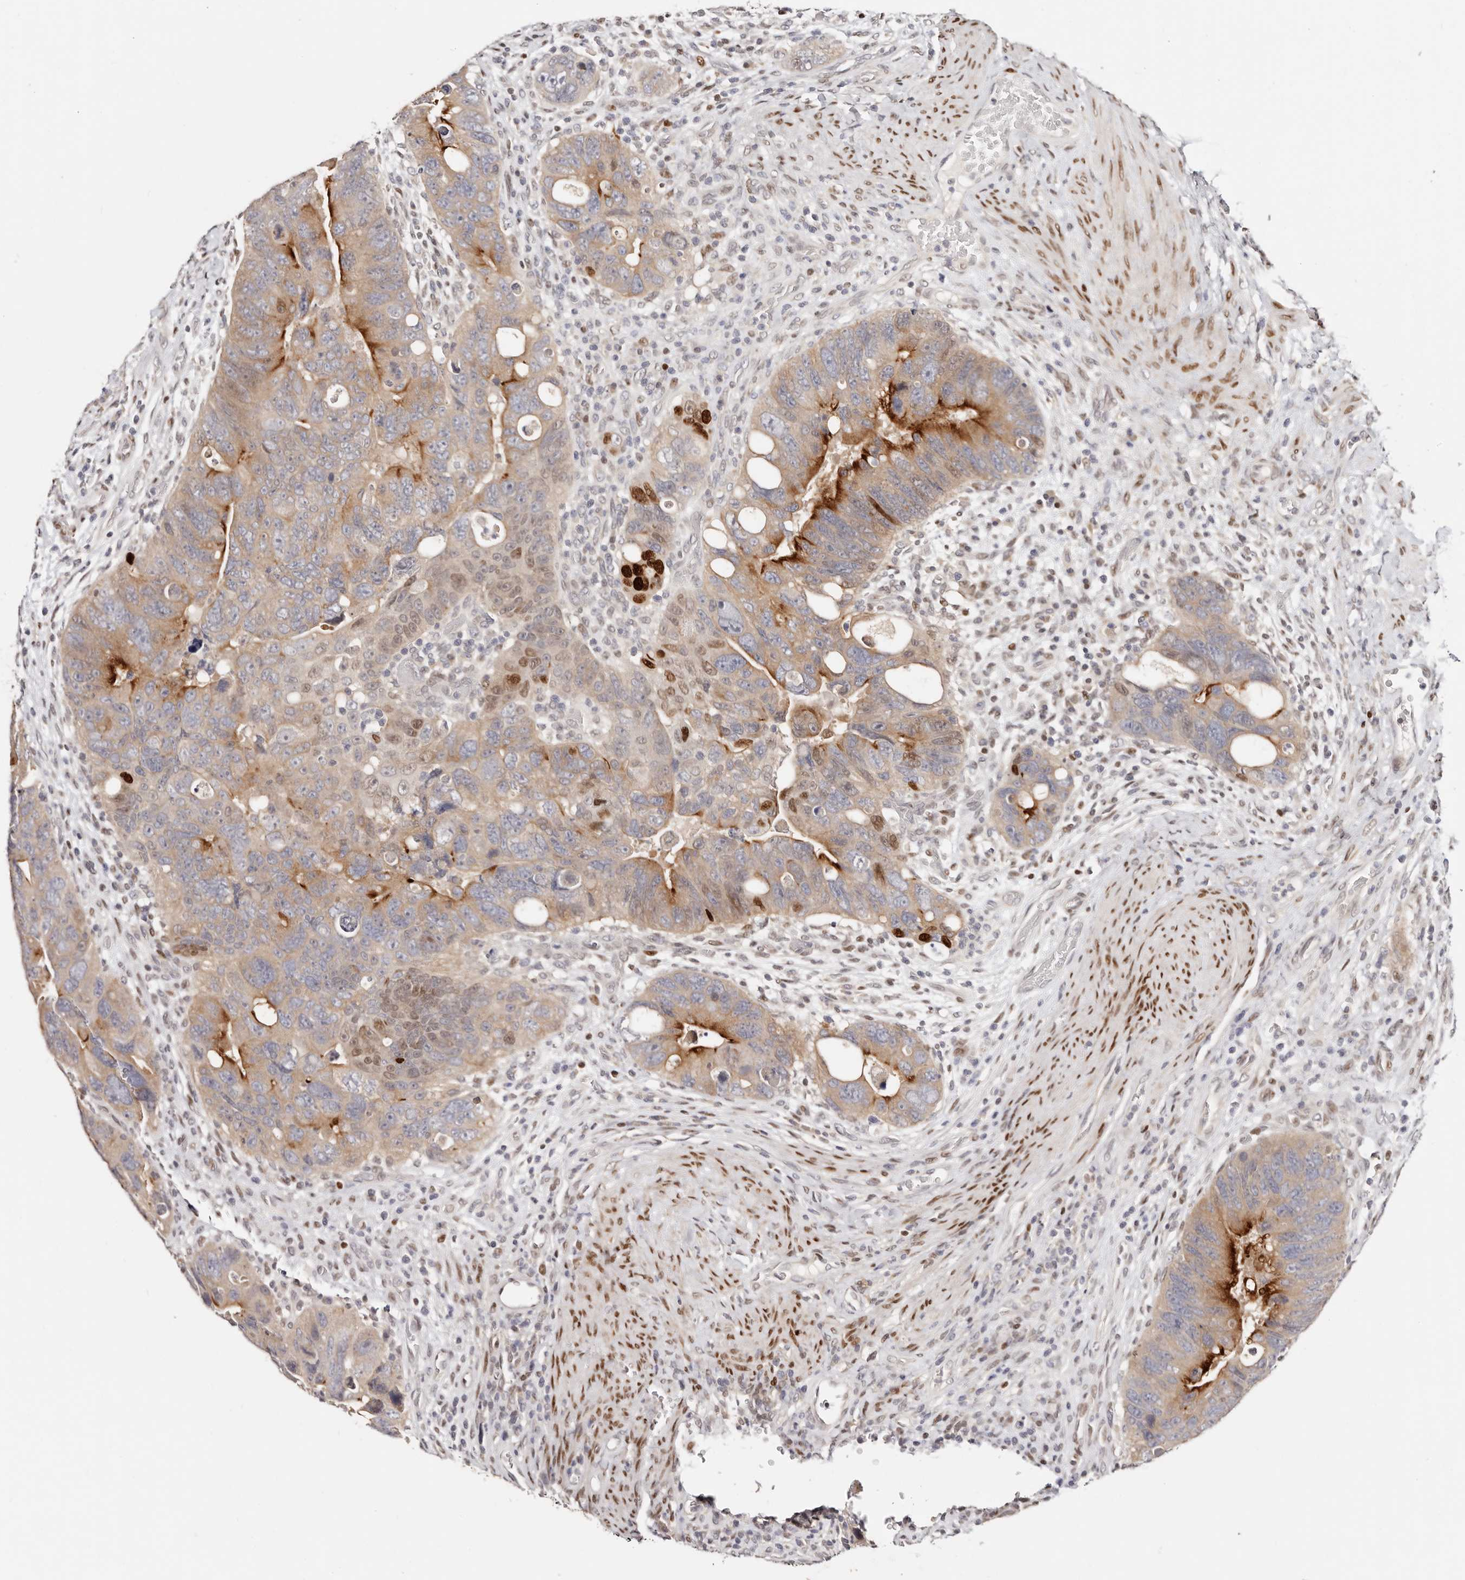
{"staining": {"intensity": "strong", "quantity": "25%-75%", "location": "cytoplasmic/membranous"}, "tissue": "colorectal cancer", "cell_type": "Tumor cells", "image_type": "cancer", "snomed": [{"axis": "morphology", "description": "Adenocarcinoma, NOS"}, {"axis": "topography", "description": "Rectum"}], "caption": "Colorectal adenocarcinoma was stained to show a protein in brown. There is high levels of strong cytoplasmic/membranous expression in approximately 25%-75% of tumor cells. The protein is shown in brown color, while the nuclei are stained blue.", "gene": "IQGAP3", "patient": {"sex": "male", "age": 59}}